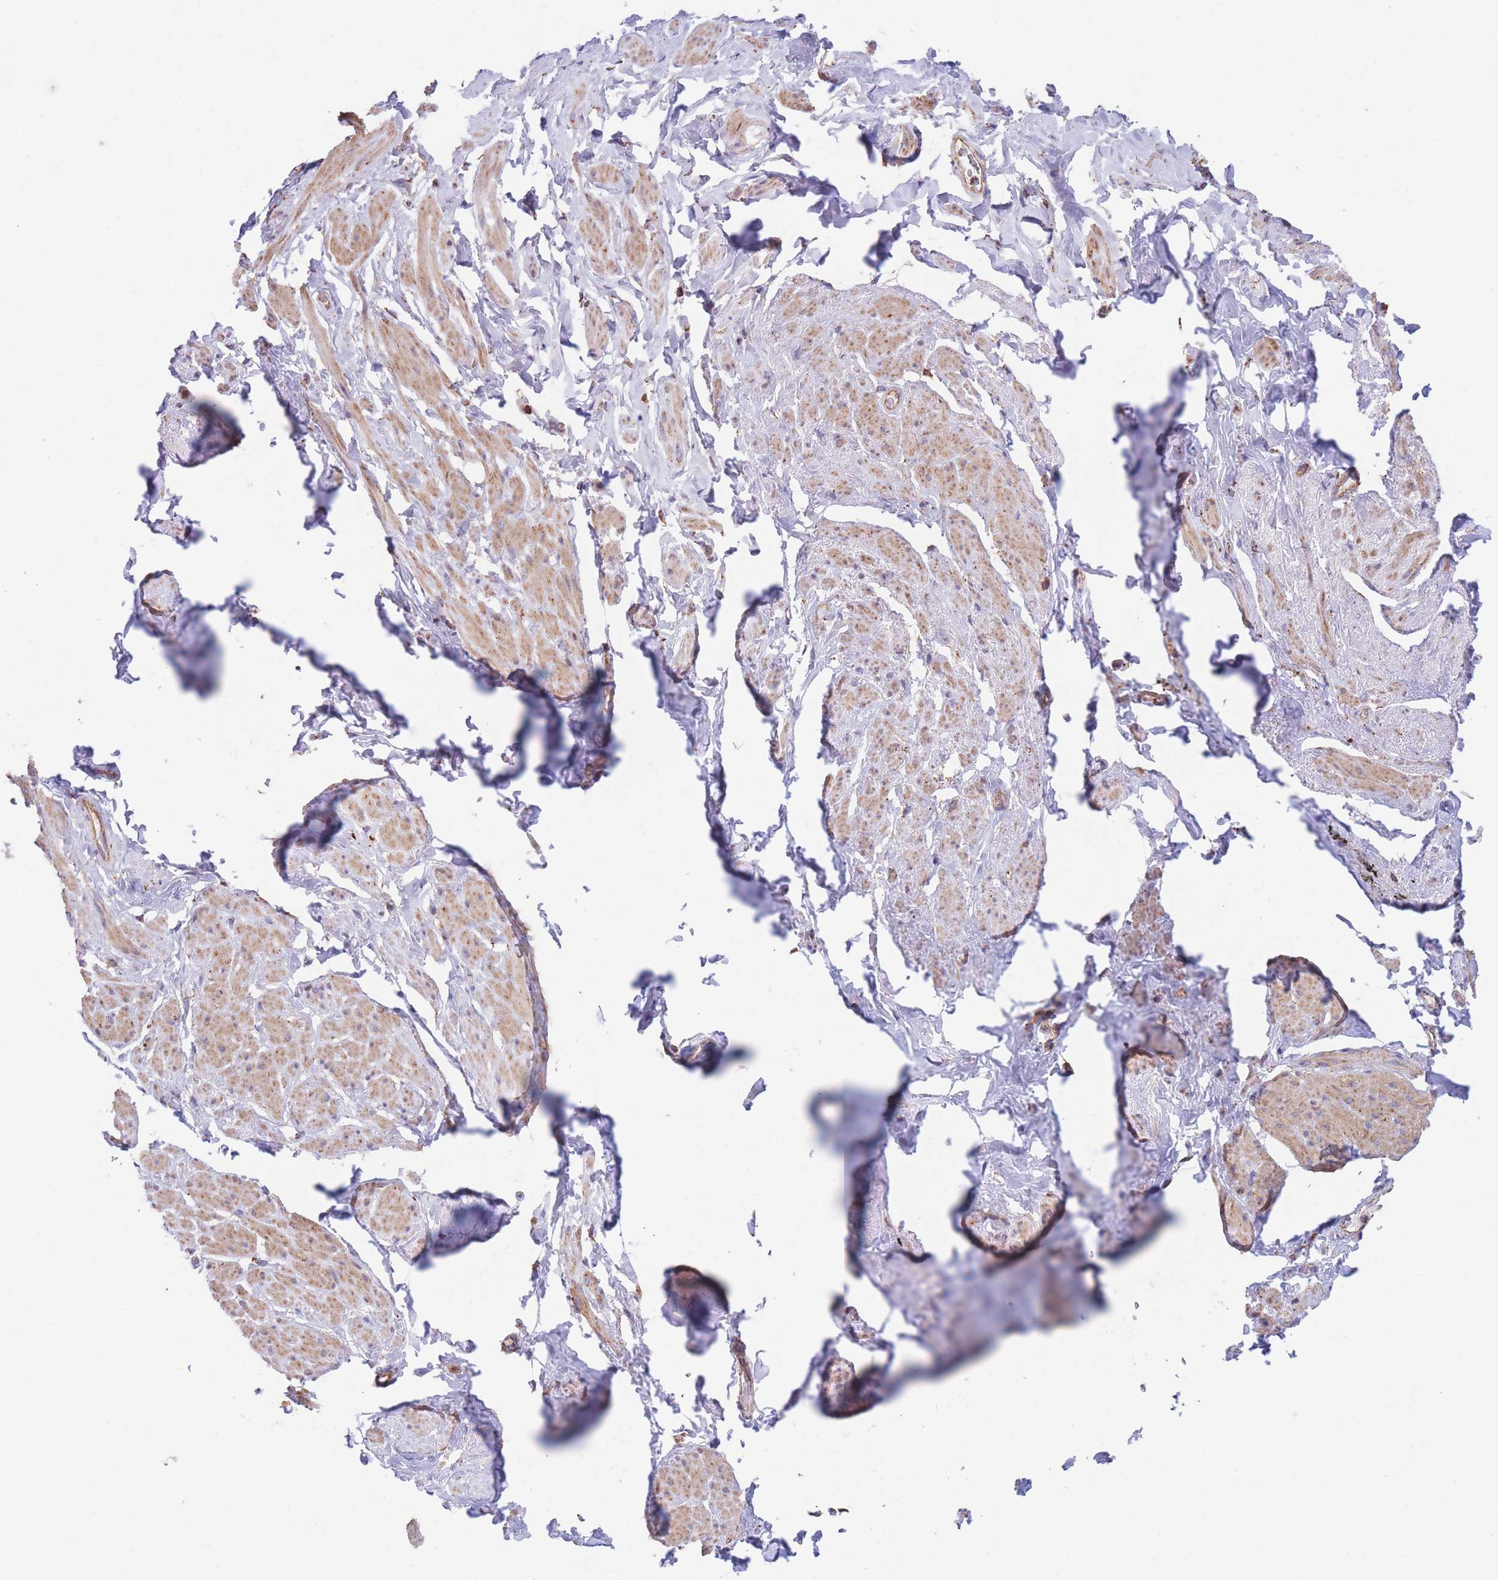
{"staining": {"intensity": "moderate", "quantity": ">75%", "location": "cytoplasmic/membranous"}, "tissue": "smooth muscle", "cell_type": "Smooth muscle cells", "image_type": "normal", "snomed": [{"axis": "morphology", "description": "Normal tissue, NOS"}, {"axis": "topography", "description": "Smooth muscle"}, {"axis": "topography", "description": "Peripheral nerve tissue"}], "caption": "Brown immunohistochemical staining in normal human smooth muscle exhibits moderate cytoplasmic/membranous expression in about >75% of smooth muscle cells.", "gene": "FKBP8", "patient": {"sex": "male", "age": 69}}